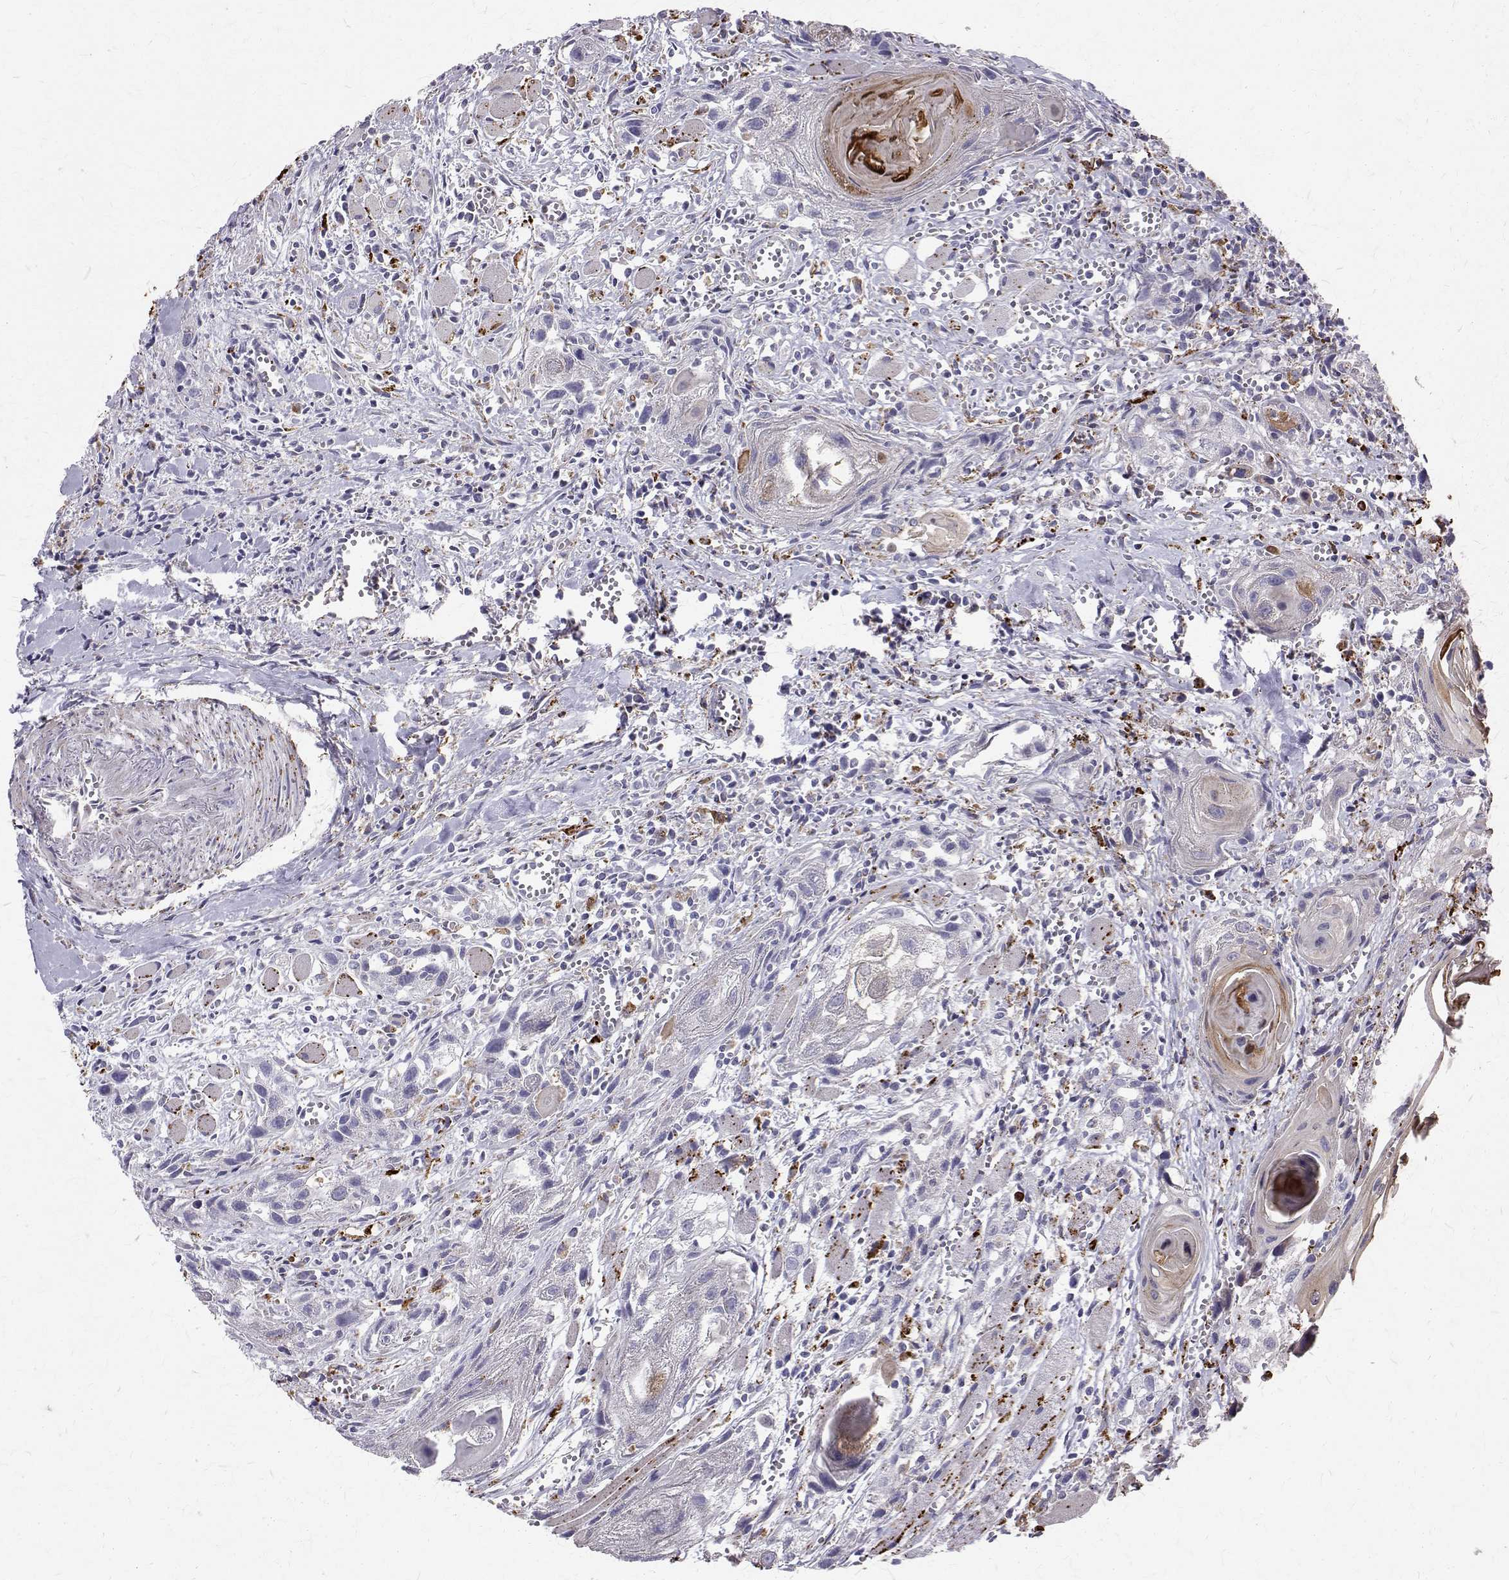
{"staining": {"intensity": "negative", "quantity": "none", "location": "none"}, "tissue": "head and neck cancer", "cell_type": "Tumor cells", "image_type": "cancer", "snomed": [{"axis": "morphology", "description": "Squamous cell carcinoma, NOS"}, {"axis": "topography", "description": "Head-Neck"}], "caption": "Squamous cell carcinoma (head and neck) was stained to show a protein in brown. There is no significant staining in tumor cells. The staining is performed using DAB brown chromogen with nuclei counter-stained in using hematoxylin.", "gene": "TPP1", "patient": {"sex": "female", "age": 80}}